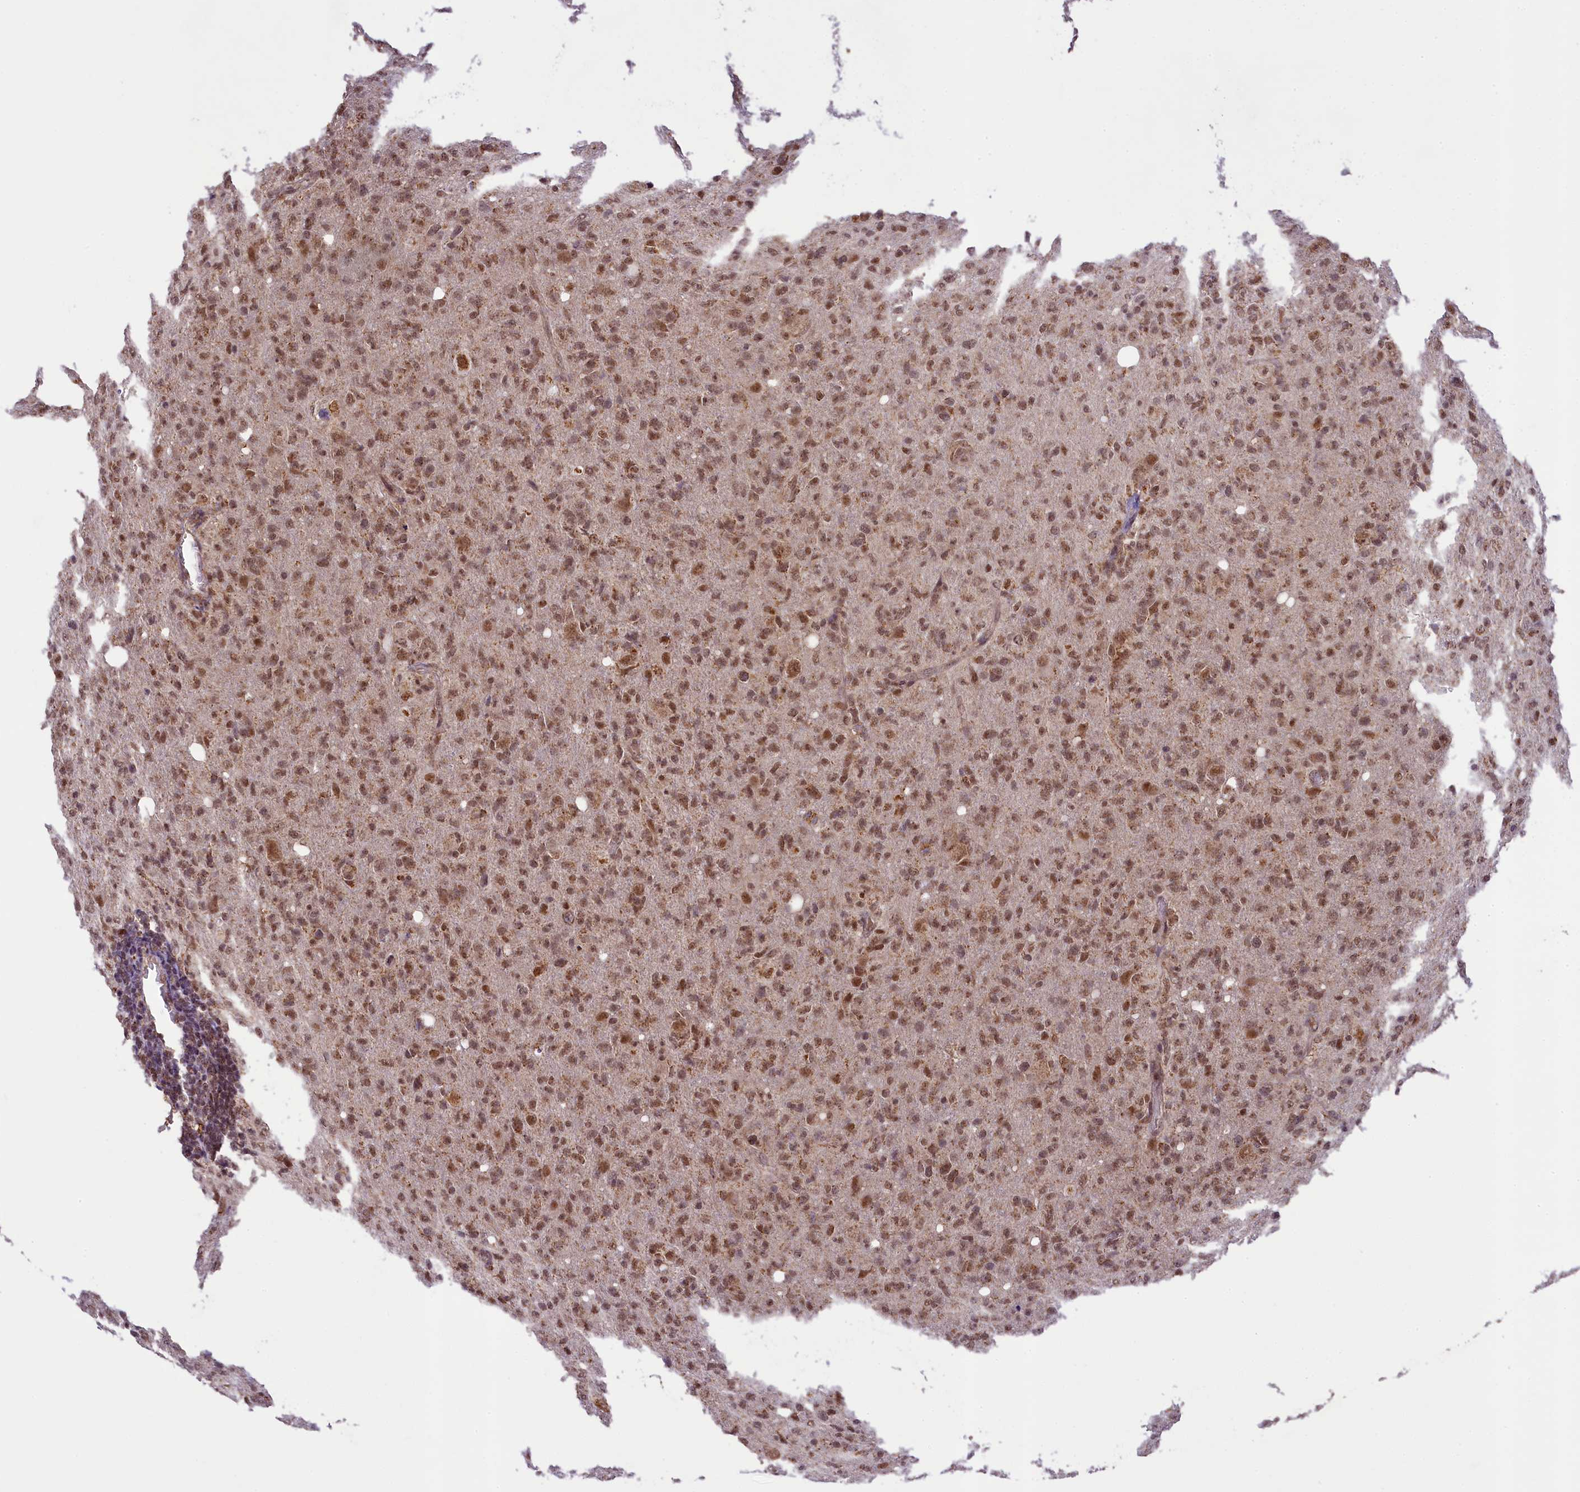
{"staining": {"intensity": "moderate", "quantity": ">75%", "location": "cytoplasmic/membranous,nuclear"}, "tissue": "glioma", "cell_type": "Tumor cells", "image_type": "cancer", "snomed": [{"axis": "morphology", "description": "Glioma, malignant, High grade"}, {"axis": "topography", "description": "Brain"}], "caption": "This micrograph demonstrates high-grade glioma (malignant) stained with IHC to label a protein in brown. The cytoplasmic/membranous and nuclear of tumor cells show moderate positivity for the protein. Nuclei are counter-stained blue.", "gene": "PAF1", "patient": {"sex": "female", "age": 57}}